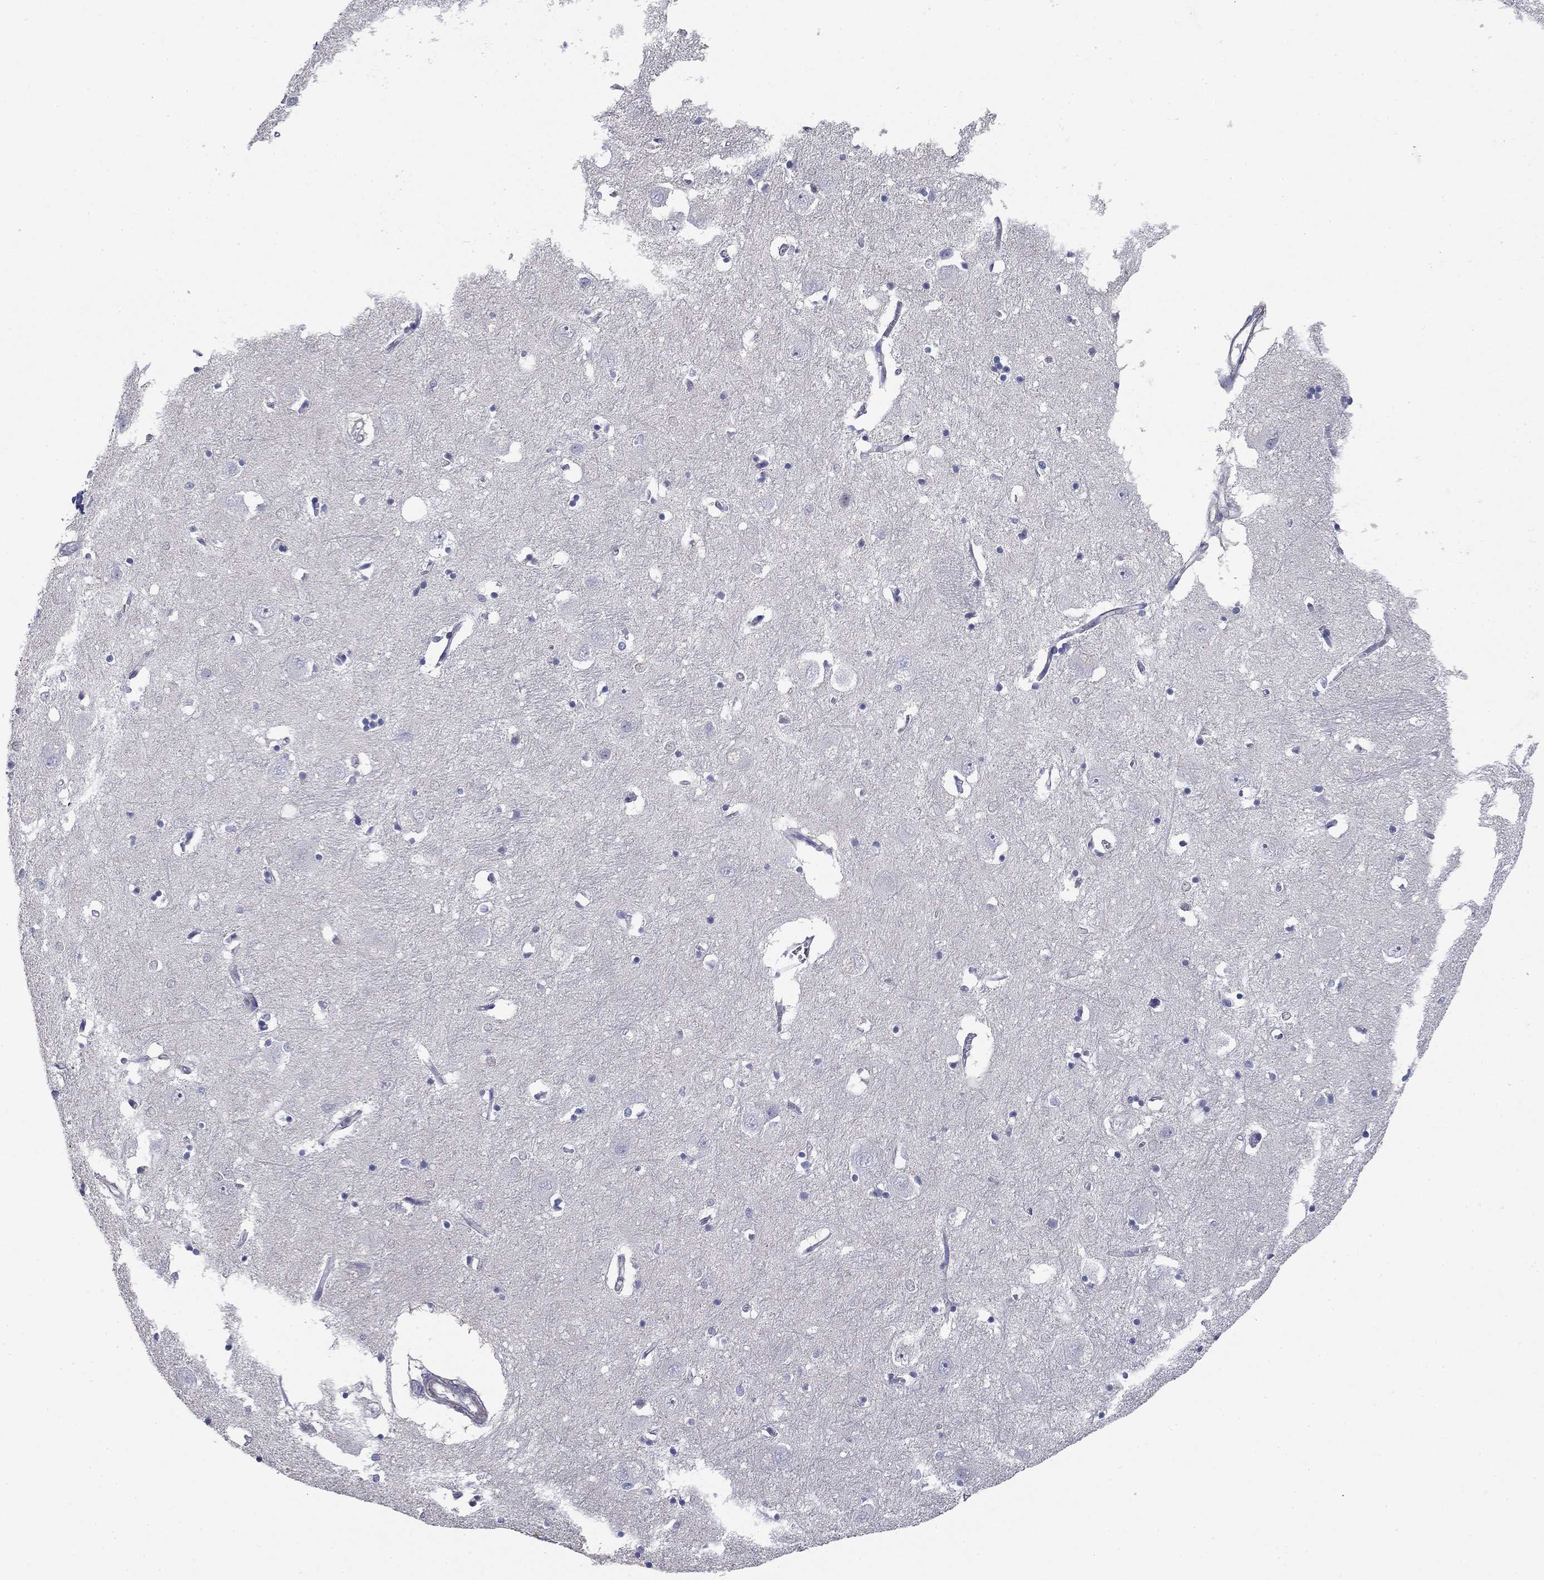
{"staining": {"intensity": "negative", "quantity": "none", "location": "none"}, "tissue": "caudate", "cell_type": "Glial cells", "image_type": "normal", "snomed": [{"axis": "morphology", "description": "Normal tissue, NOS"}, {"axis": "topography", "description": "Lateral ventricle wall"}], "caption": "An immunohistochemistry micrograph of benign caudate is shown. There is no staining in glial cells of caudate. Brightfield microscopy of immunohistochemistry (IHC) stained with DAB (brown) and hematoxylin (blue), captured at high magnification.", "gene": "GRK7", "patient": {"sex": "male", "age": 54}}